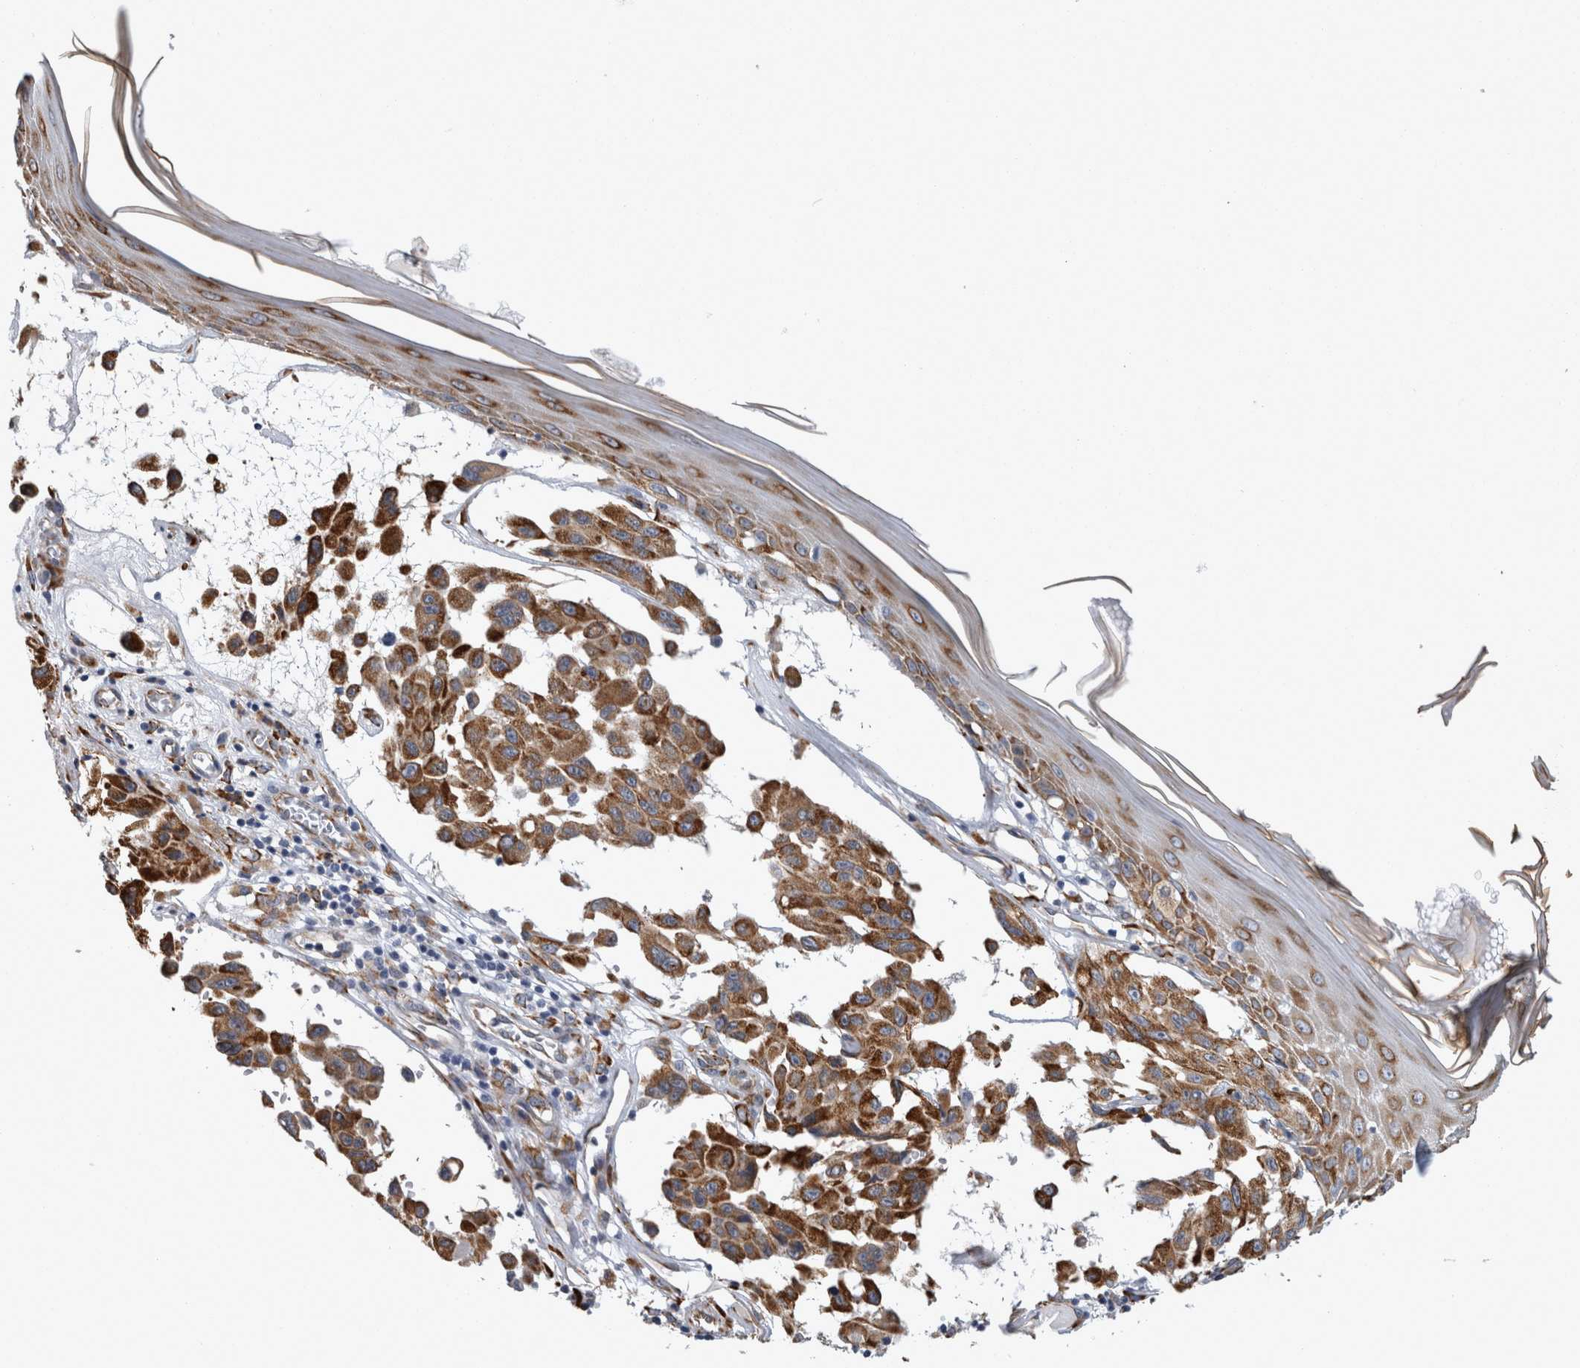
{"staining": {"intensity": "moderate", "quantity": ">75%", "location": "cytoplasmic/membranous"}, "tissue": "melanoma", "cell_type": "Tumor cells", "image_type": "cancer", "snomed": [{"axis": "morphology", "description": "Malignant melanoma, NOS"}, {"axis": "topography", "description": "Skin"}], "caption": "This micrograph exhibits immunohistochemistry (IHC) staining of human malignant melanoma, with medium moderate cytoplasmic/membranous positivity in about >75% of tumor cells.", "gene": "FHIP2B", "patient": {"sex": "male", "age": 30}}